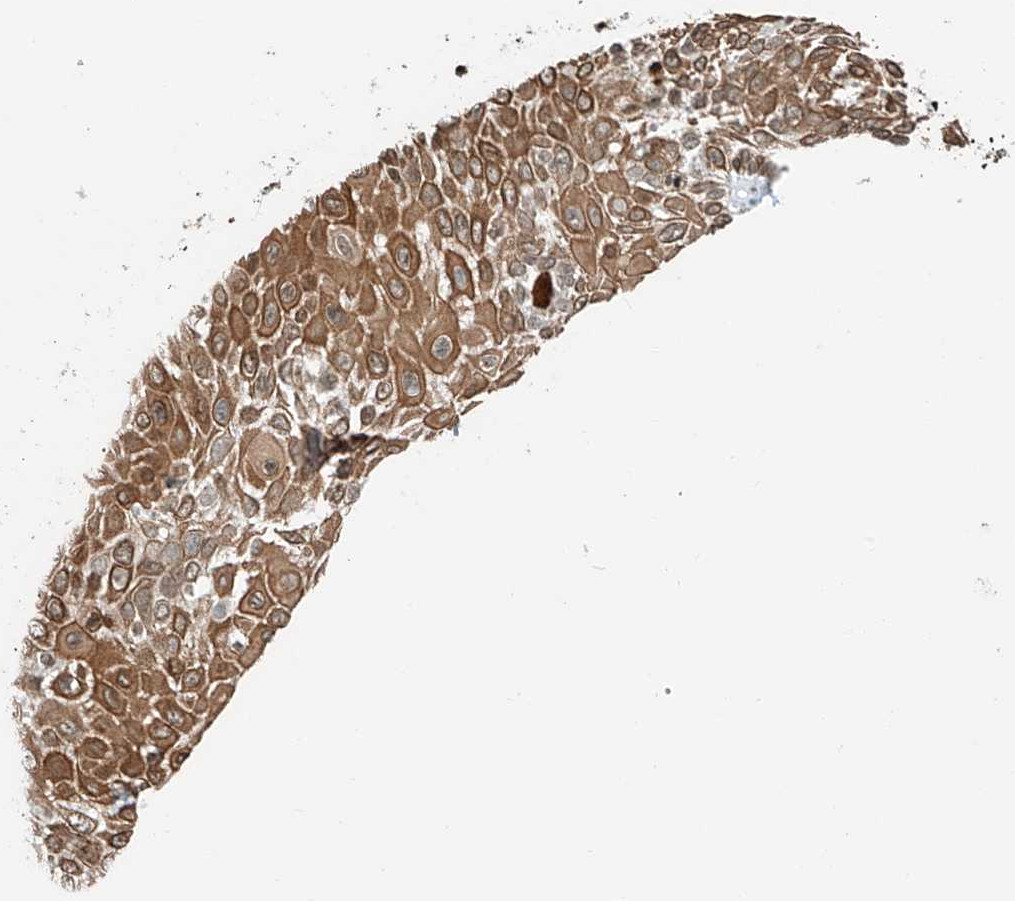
{"staining": {"intensity": "moderate", "quantity": ">75%", "location": "cytoplasmic/membranous"}, "tissue": "cervical cancer", "cell_type": "Tumor cells", "image_type": "cancer", "snomed": [{"axis": "morphology", "description": "Squamous cell carcinoma, NOS"}, {"axis": "topography", "description": "Cervix"}], "caption": "Brown immunohistochemical staining in squamous cell carcinoma (cervical) shows moderate cytoplasmic/membranous expression in approximately >75% of tumor cells.", "gene": "C17orf58", "patient": {"sex": "female", "age": 39}}